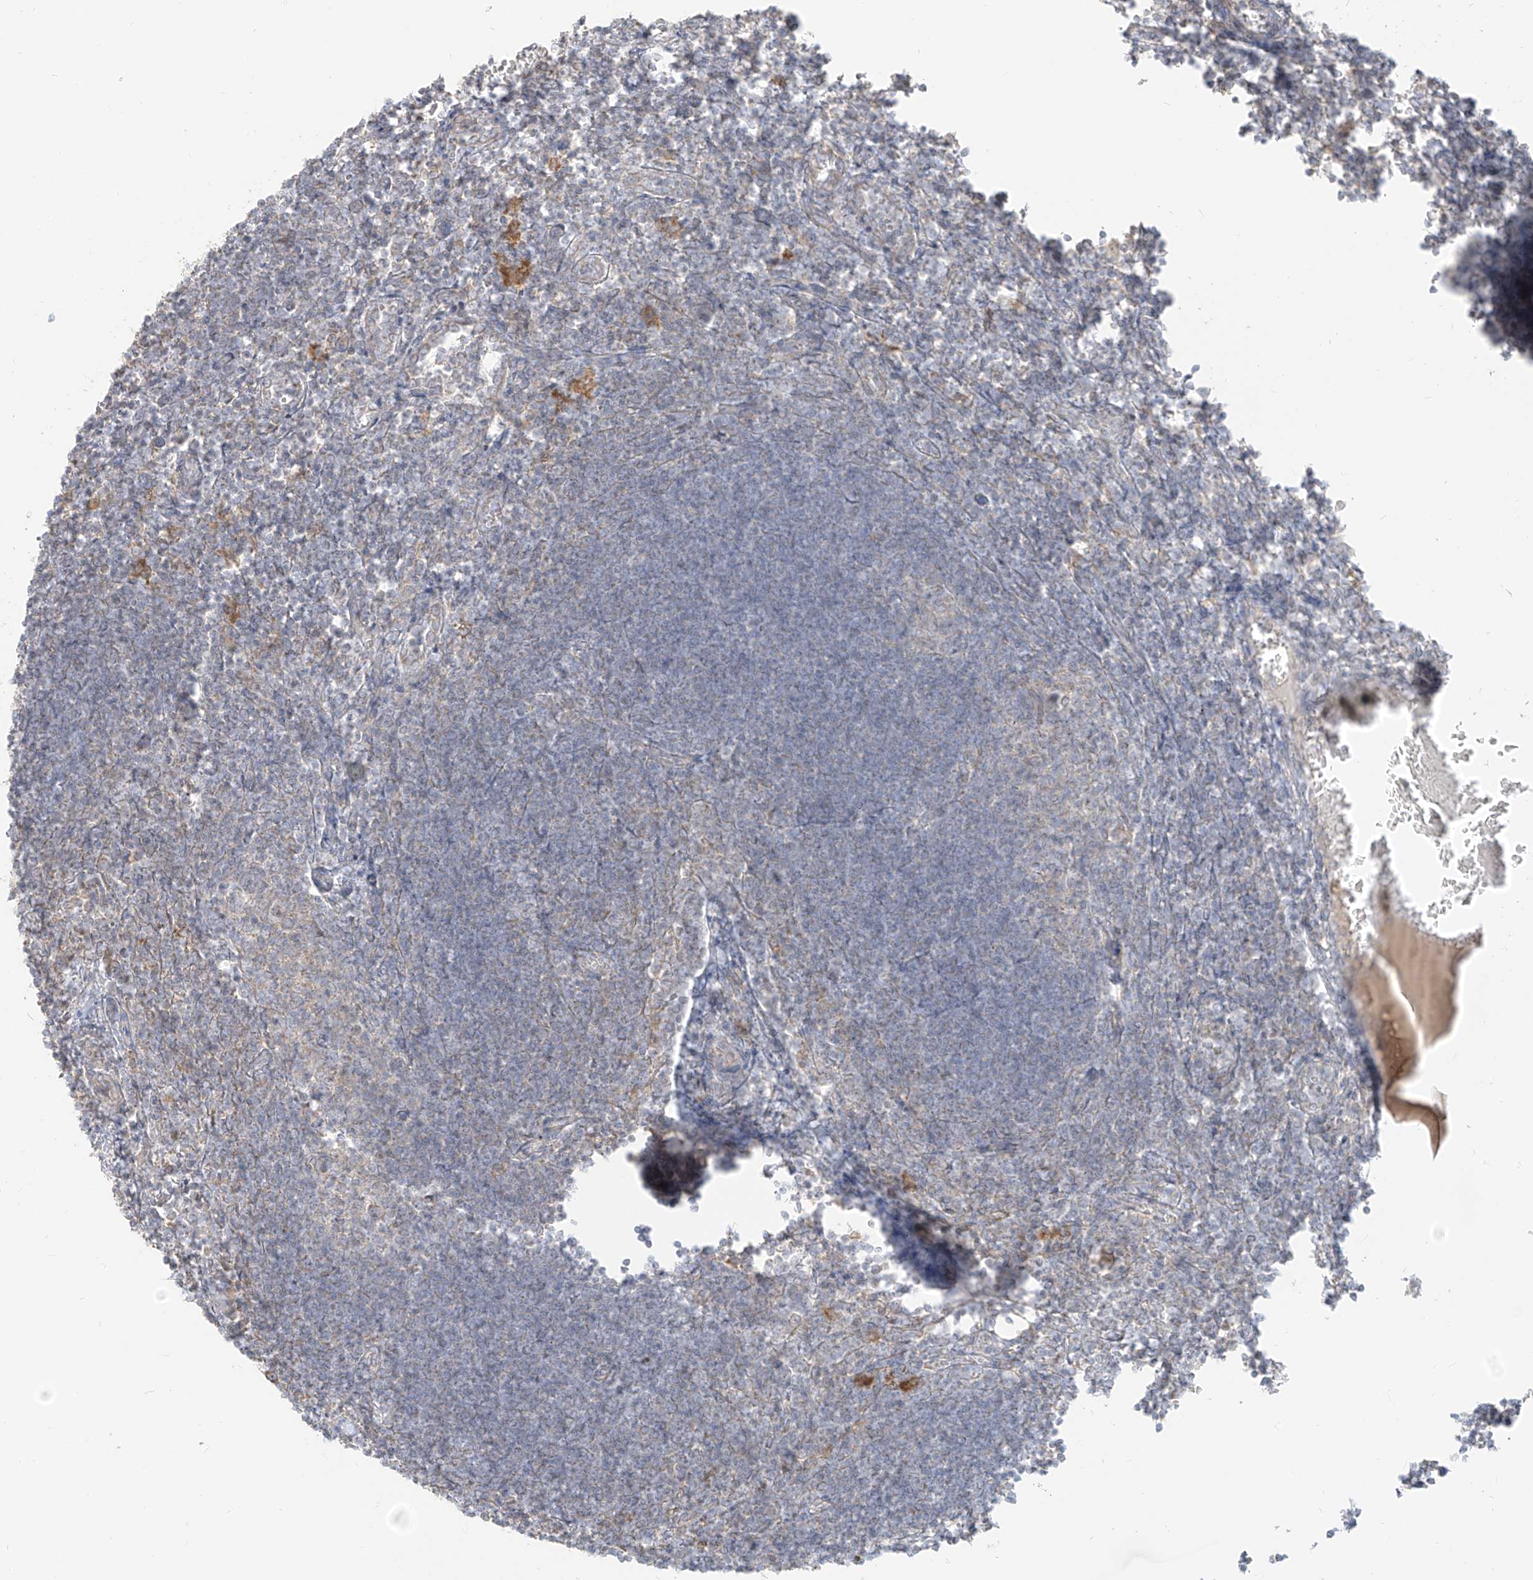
{"staining": {"intensity": "weak", "quantity": "<25%", "location": "cytoplasmic/membranous"}, "tissue": "lymph node", "cell_type": "Germinal center cells", "image_type": "normal", "snomed": [{"axis": "morphology", "description": "Normal tissue, NOS"}, {"axis": "morphology", "description": "Malignant melanoma, Metastatic site"}, {"axis": "topography", "description": "Lymph node"}], "caption": "Germinal center cells show no significant positivity in benign lymph node. Brightfield microscopy of immunohistochemistry stained with DAB (3,3'-diaminobenzidine) (brown) and hematoxylin (blue), captured at high magnification.", "gene": "ZIM3", "patient": {"sex": "male", "age": 41}}